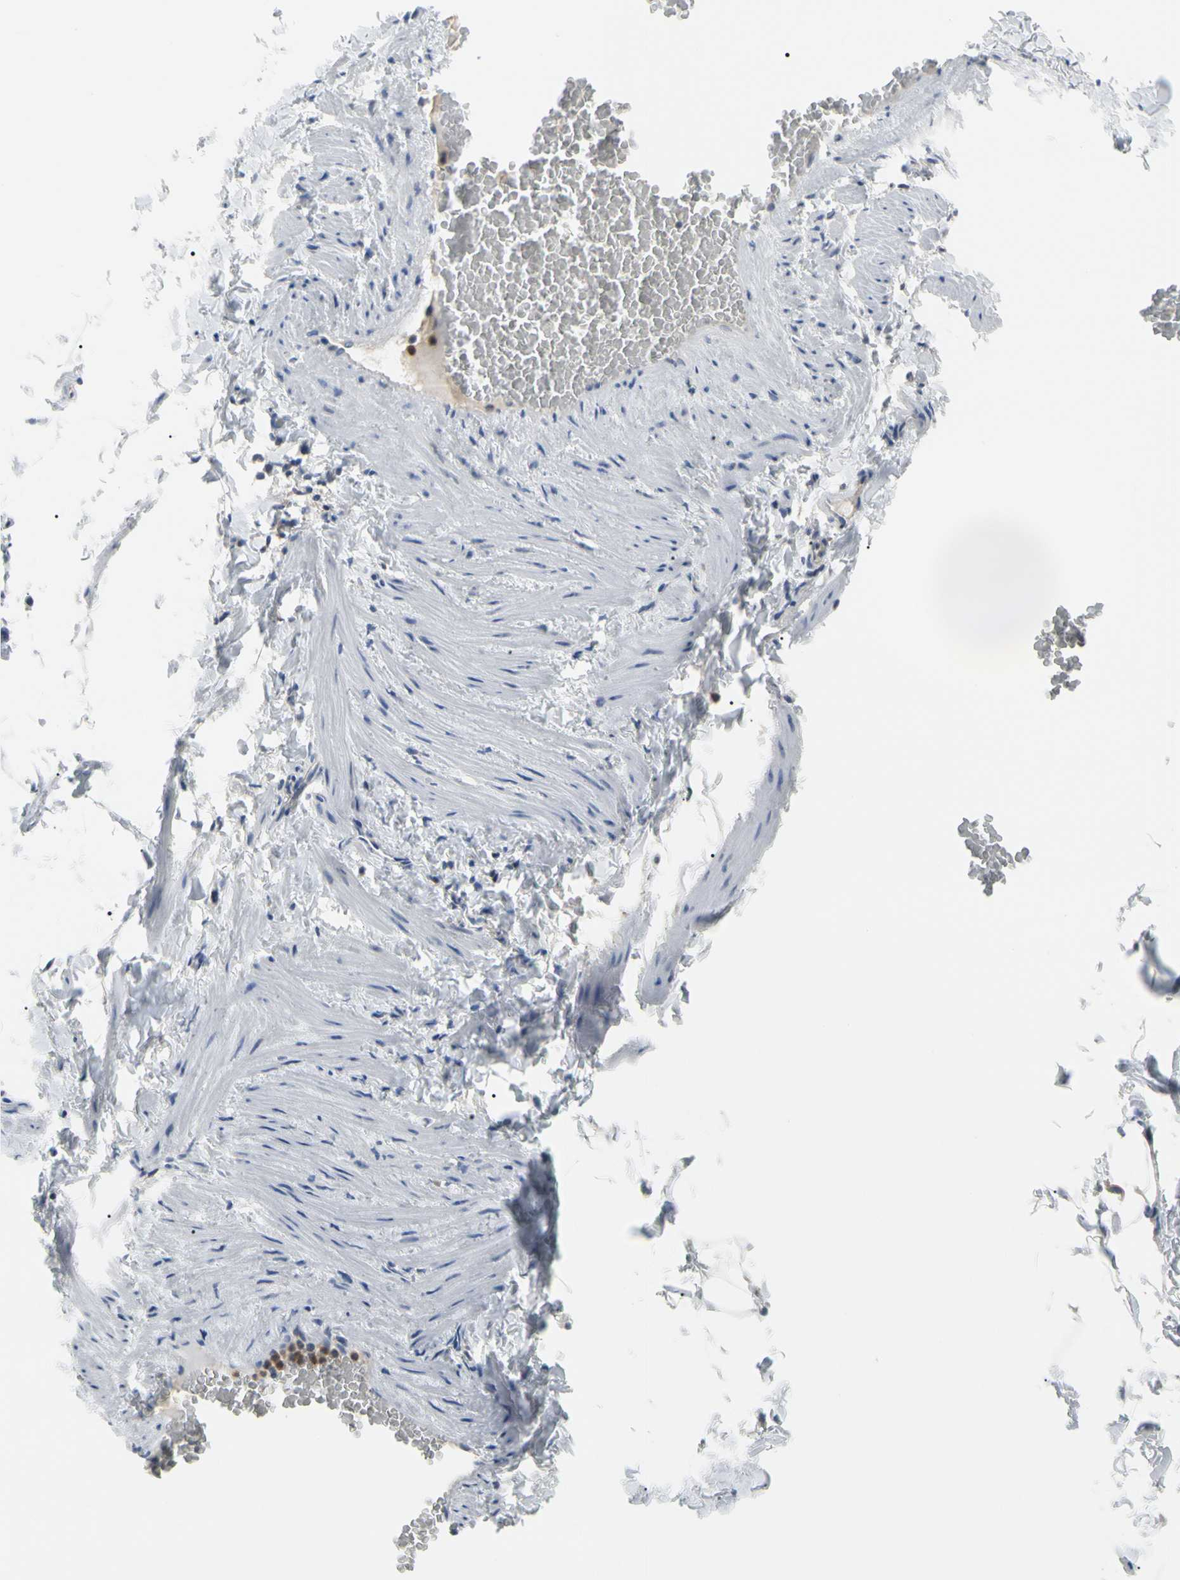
{"staining": {"intensity": "negative", "quantity": "none", "location": "none"}, "tissue": "adipose tissue", "cell_type": "Adipocytes", "image_type": "normal", "snomed": [{"axis": "morphology", "description": "Normal tissue, NOS"}, {"axis": "topography", "description": "Vascular tissue"}], "caption": "DAB immunohistochemical staining of benign adipose tissue displays no significant expression in adipocytes.", "gene": "MCL1", "patient": {"sex": "male", "age": 41}}